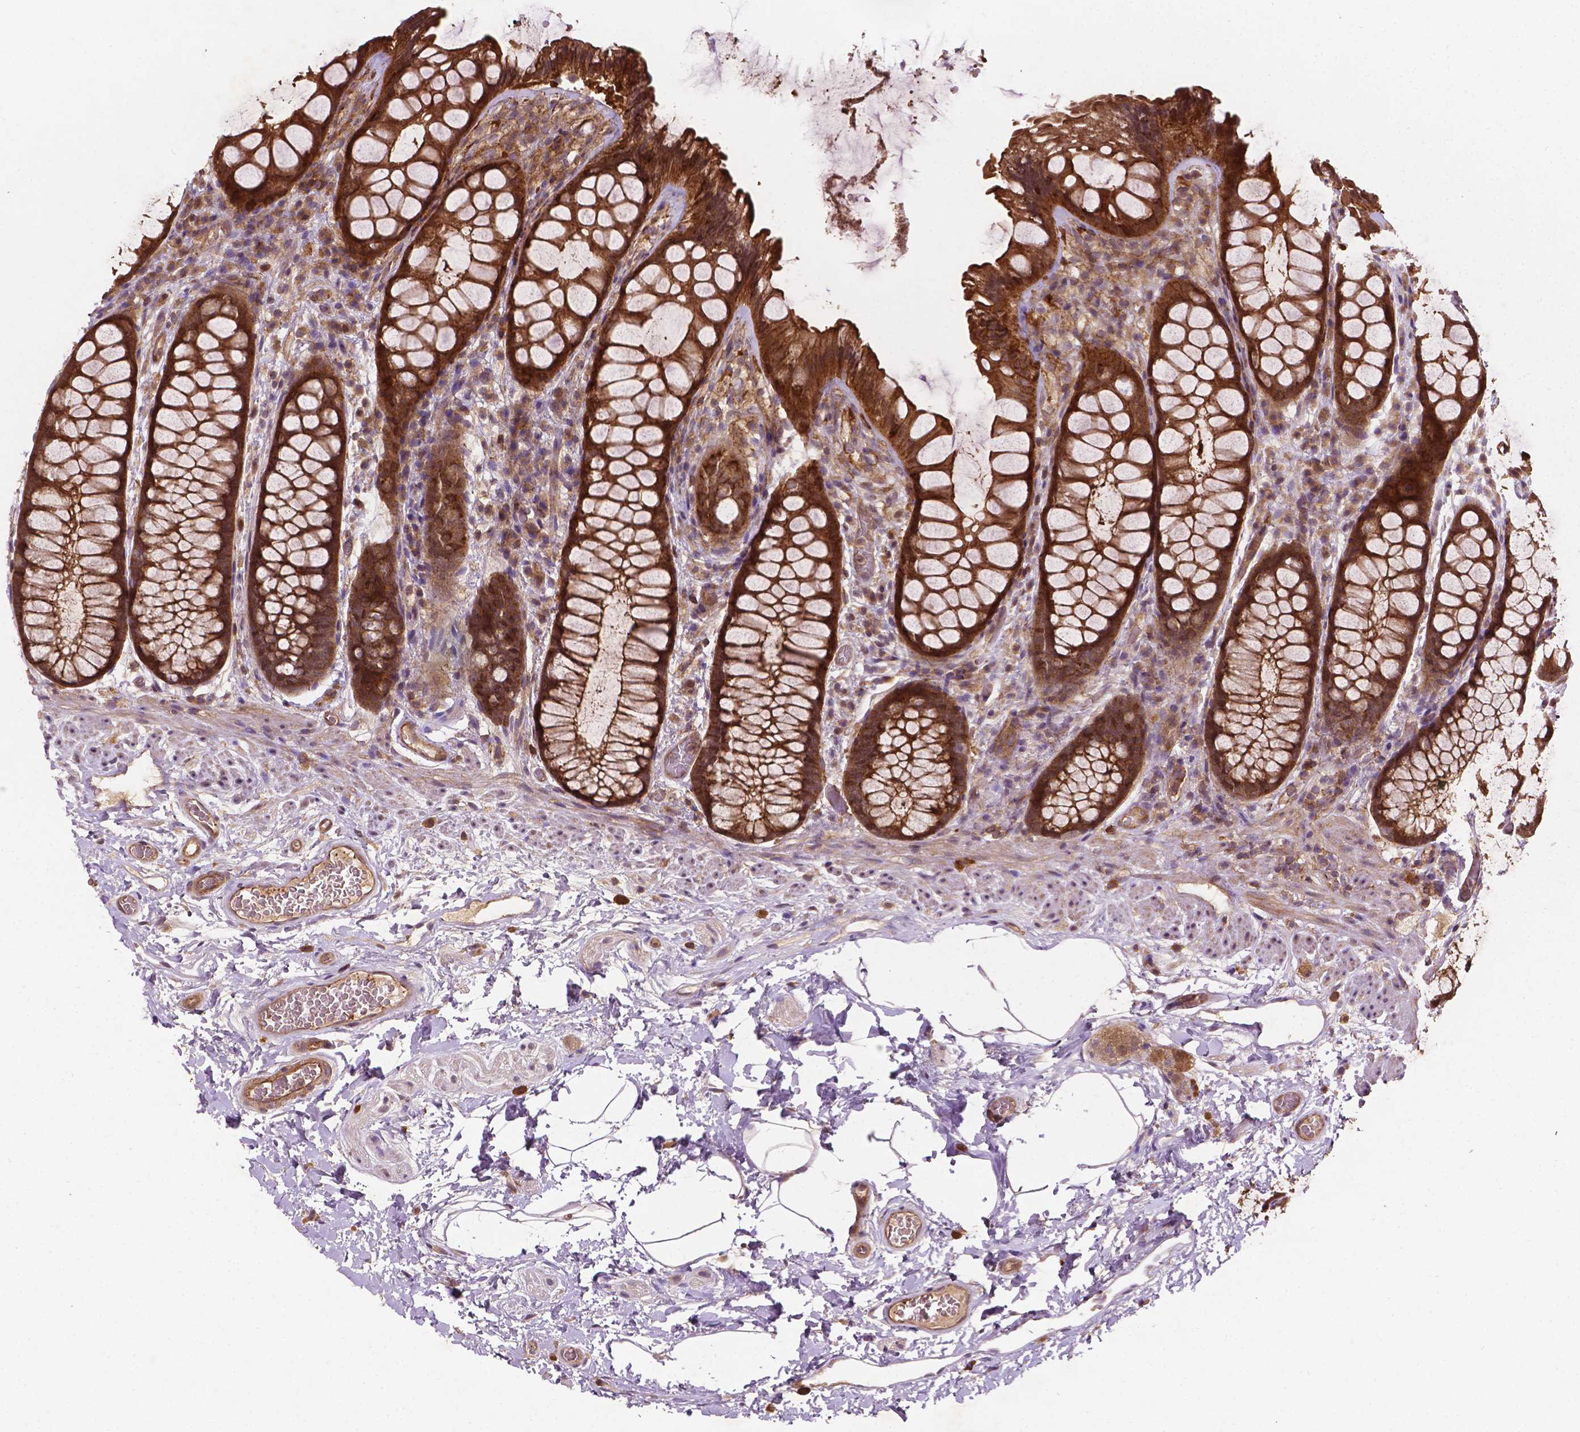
{"staining": {"intensity": "strong", "quantity": ">75%", "location": "cytoplasmic/membranous"}, "tissue": "rectum", "cell_type": "Glandular cells", "image_type": "normal", "snomed": [{"axis": "morphology", "description": "Normal tissue, NOS"}, {"axis": "topography", "description": "Rectum"}], "caption": "Immunohistochemistry histopathology image of benign human rectum stained for a protein (brown), which exhibits high levels of strong cytoplasmic/membranous positivity in about >75% of glandular cells.", "gene": "ZMYND19", "patient": {"sex": "female", "age": 62}}